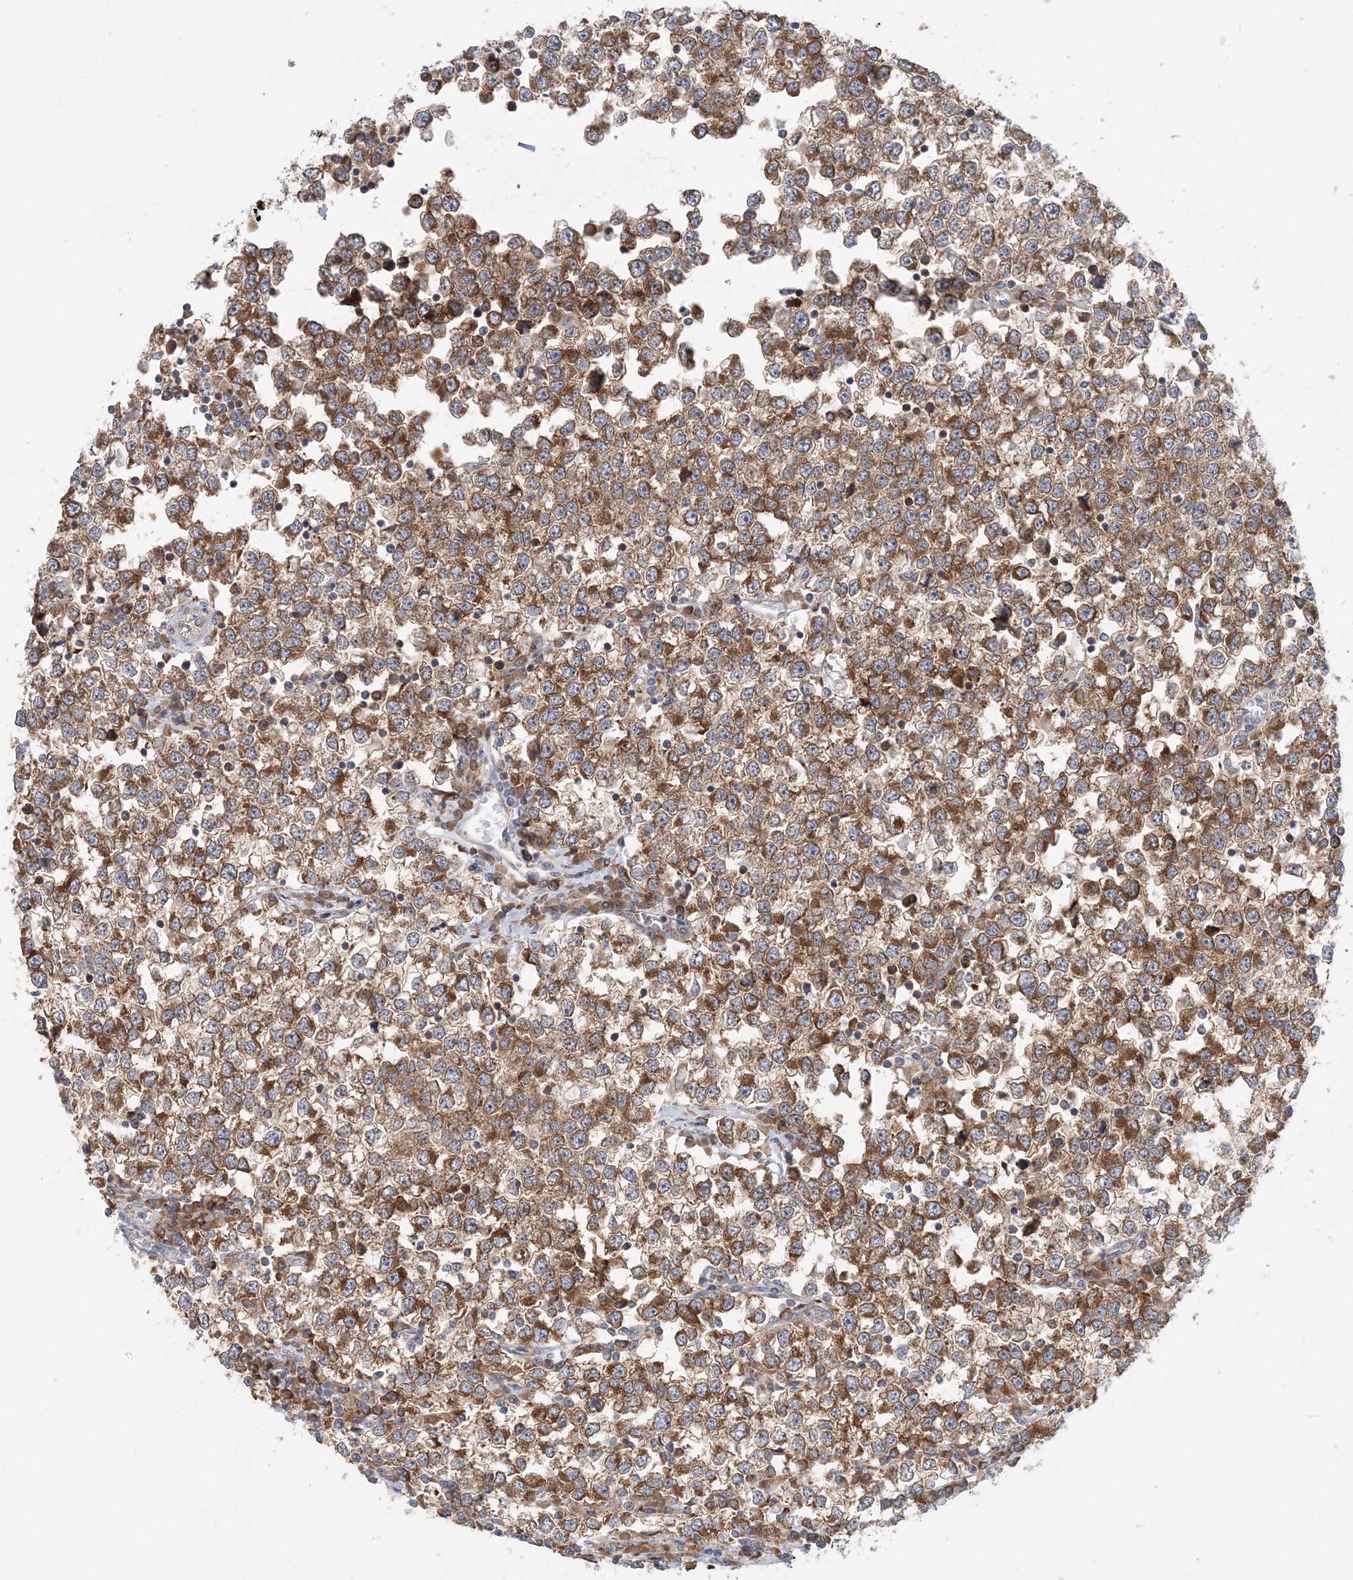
{"staining": {"intensity": "moderate", "quantity": ">75%", "location": "cytoplasmic/membranous"}, "tissue": "testis cancer", "cell_type": "Tumor cells", "image_type": "cancer", "snomed": [{"axis": "morphology", "description": "Seminoma, NOS"}, {"axis": "topography", "description": "Testis"}], "caption": "This is a micrograph of immunohistochemistry staining of testis seminoma, which shows moderate expression in the cytoplasmic/membranous of tumor cells.", "gene": "LARP4B", "patient": {"sex": "male", "age": 65}}